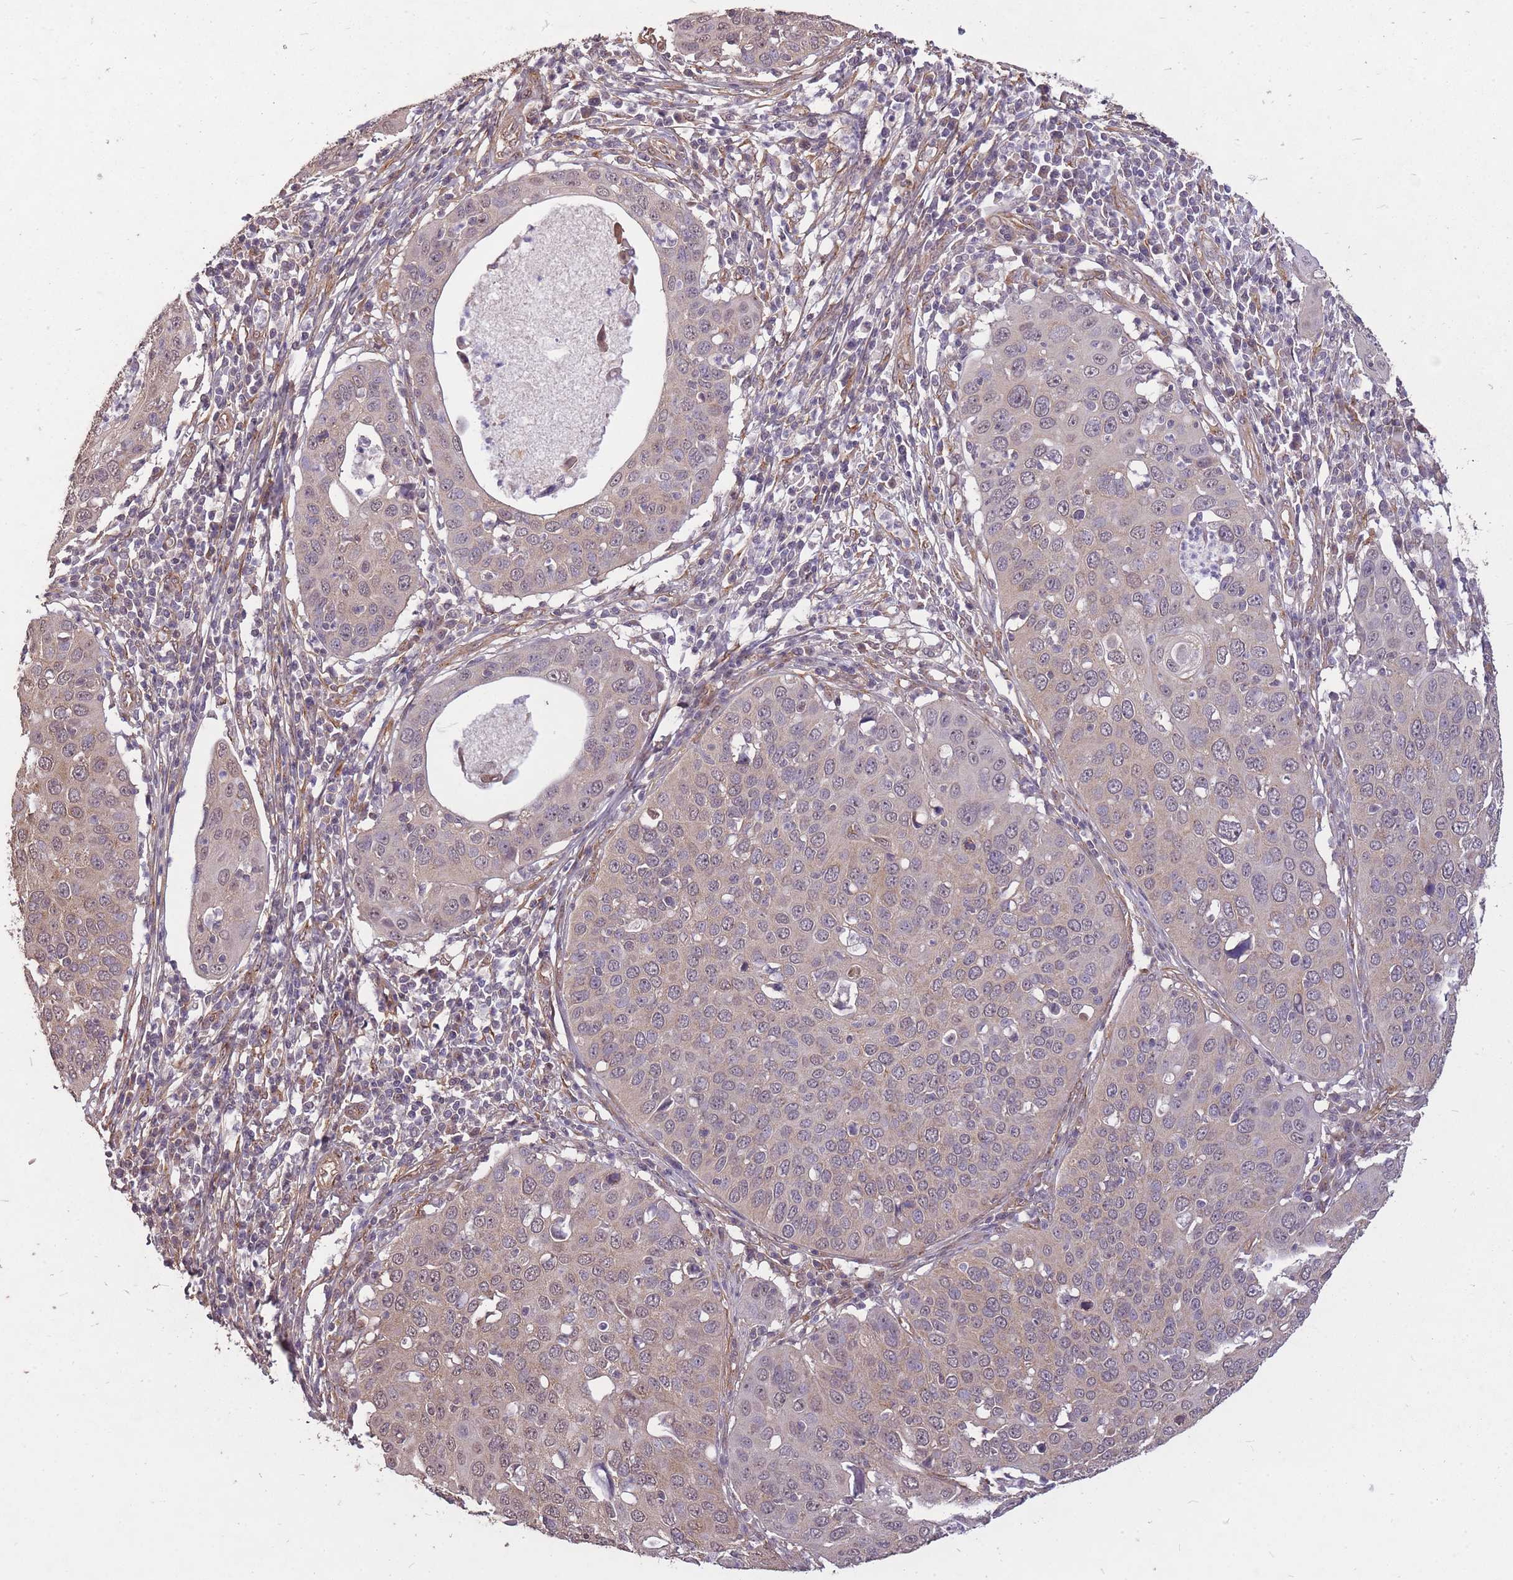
{"staining": {"intensity": "weak", "quantity": "<25%", "location": "cytoplasmic/membranous,nuclear"}, "tissue": "cervical cancer", "cell_type": "Tumor cells", "image_type": "cancer", "snomed": [{"axis": "morphology", "description": "Squamous cell carcinoma, NOS"}, {"axis": "topography", "description": "Cervix"}], "caption": "This is an IHC photomicrograph of human cervical cancer. There is no staining in tumor cells.", "gene": "DYNC1LI2", "patient": {"sex": "female", "age": 36}}